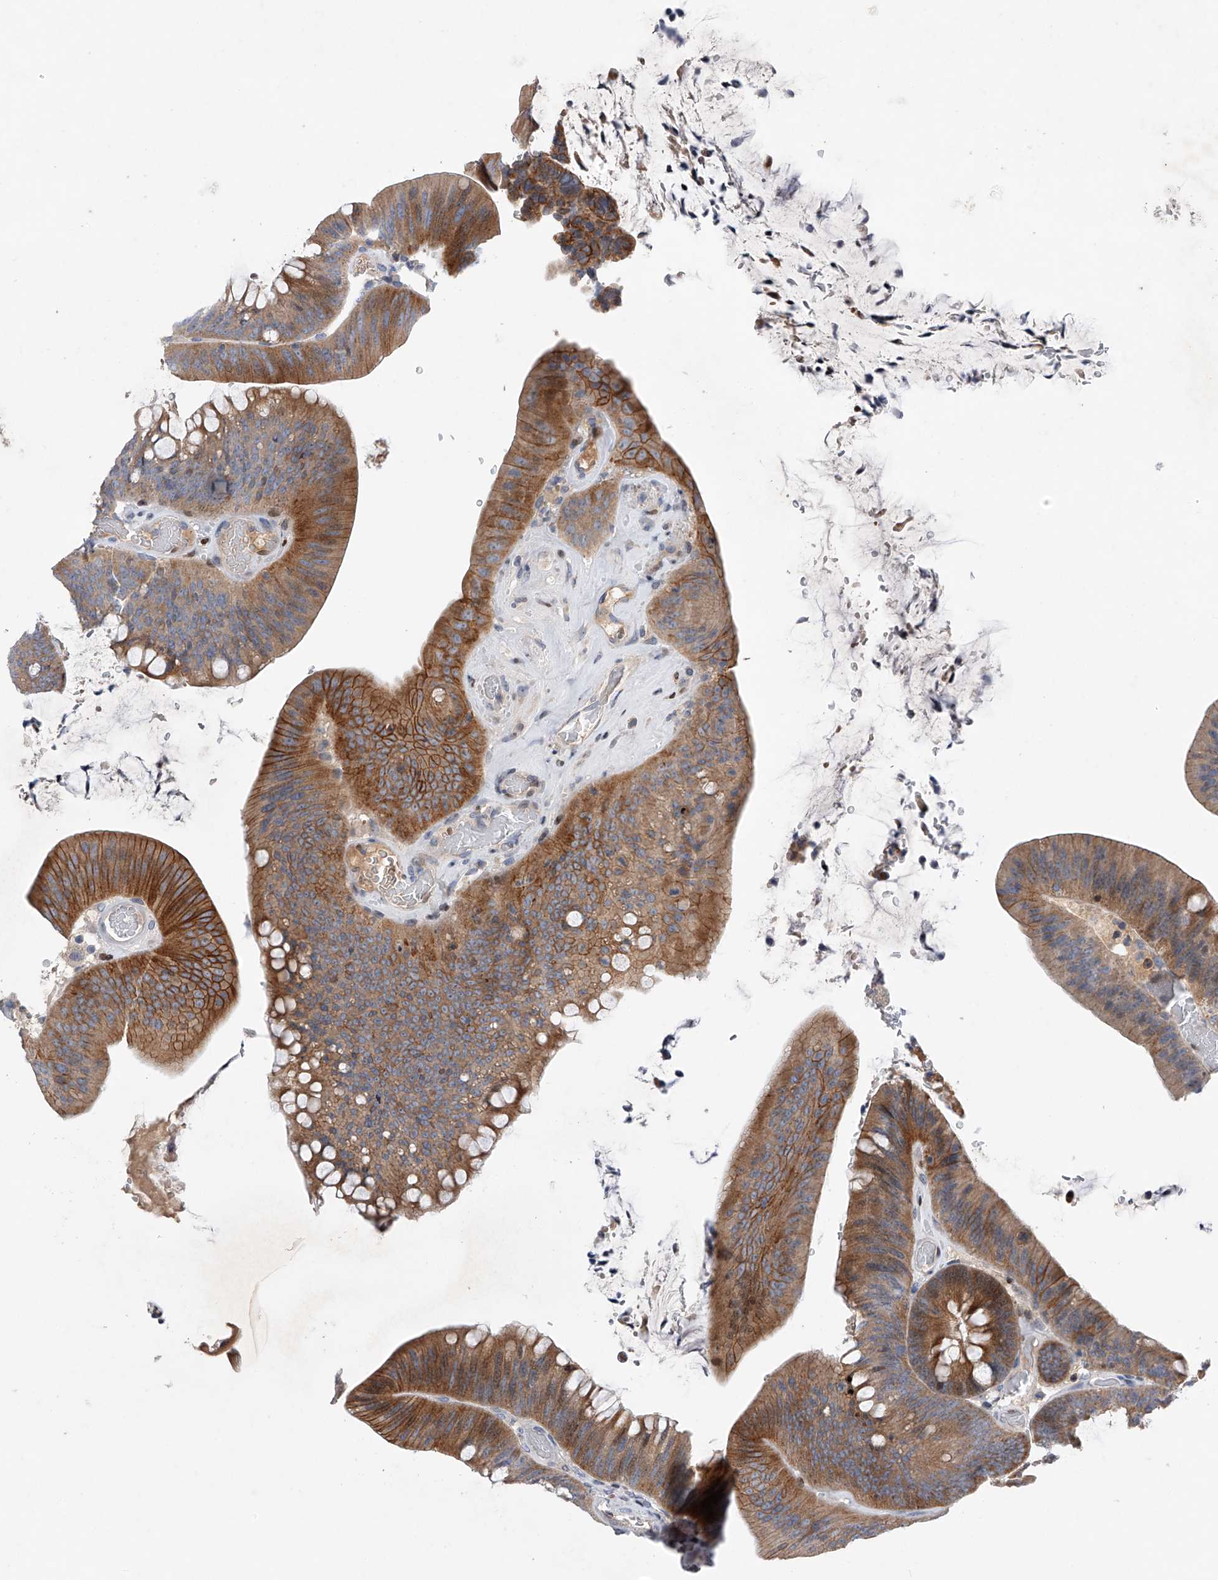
{"staining": {"intensity": "strong", "quantity": "25%-75%", "location": "cytoplasmic/membranous"}, "tissue": "colorectal cancer", "cell_type": "Tumor cells", "image_type": "cancer", "snomed": [{"axis": "morphology", "description": "Normal tissue, NOS"}, {"axis": "topography", "description": "Colon"}], "caption": "A micrograph of colorectal cancer stained for a protein shows strong cytoplasmic/membranous brown staining in tumor cells.", "gene": "CDH12", "patient": {"sex": "female", "age": 82}}